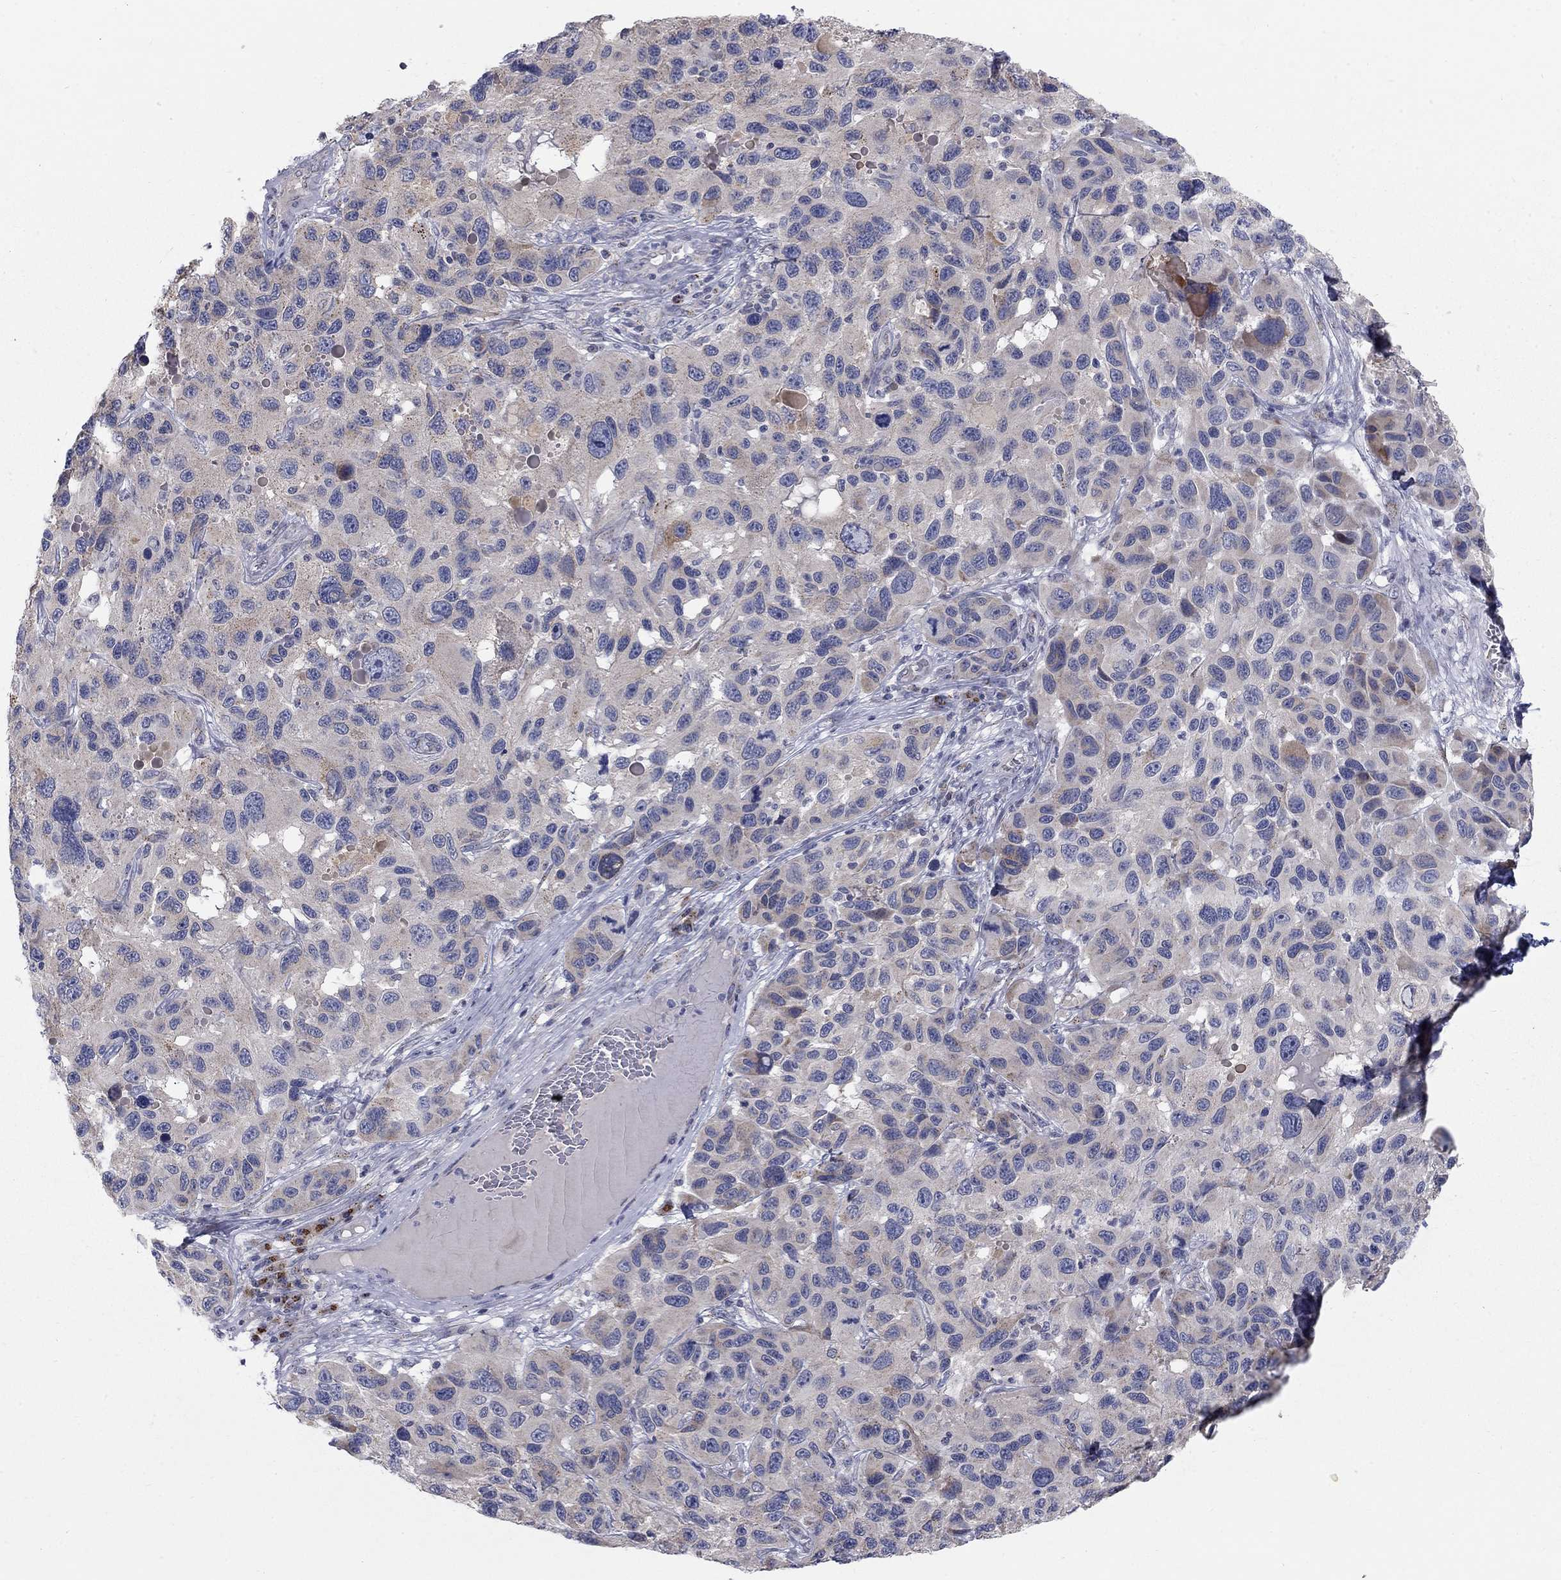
{"staining": {"intensity": "weak", "quantity": "<25%", "location": "cytoplasmic/membranous"}, "tissue": "melanoma", "cell_type": "Tumor cells", "image_type": "cancer", "snomed": [{"axis": "morphology", "description": "Malignant melanoma, NOS"}, {"axis": "topography", "description": "Skin"}], "caption": "This image is of melanoma stained with immunohistochemistry to label a protein in brown with the nuclei are counter-stained blue. There is no staining in tumor cells. Brightfield microscopy of immunohistochemistry stained with DAB (3,3'-diaminobenzidine) (brown) and hematoxylin (blue), captured at high magnification.", "gene": "PANK3", "patient": {"sex": "male", "age": 53}}